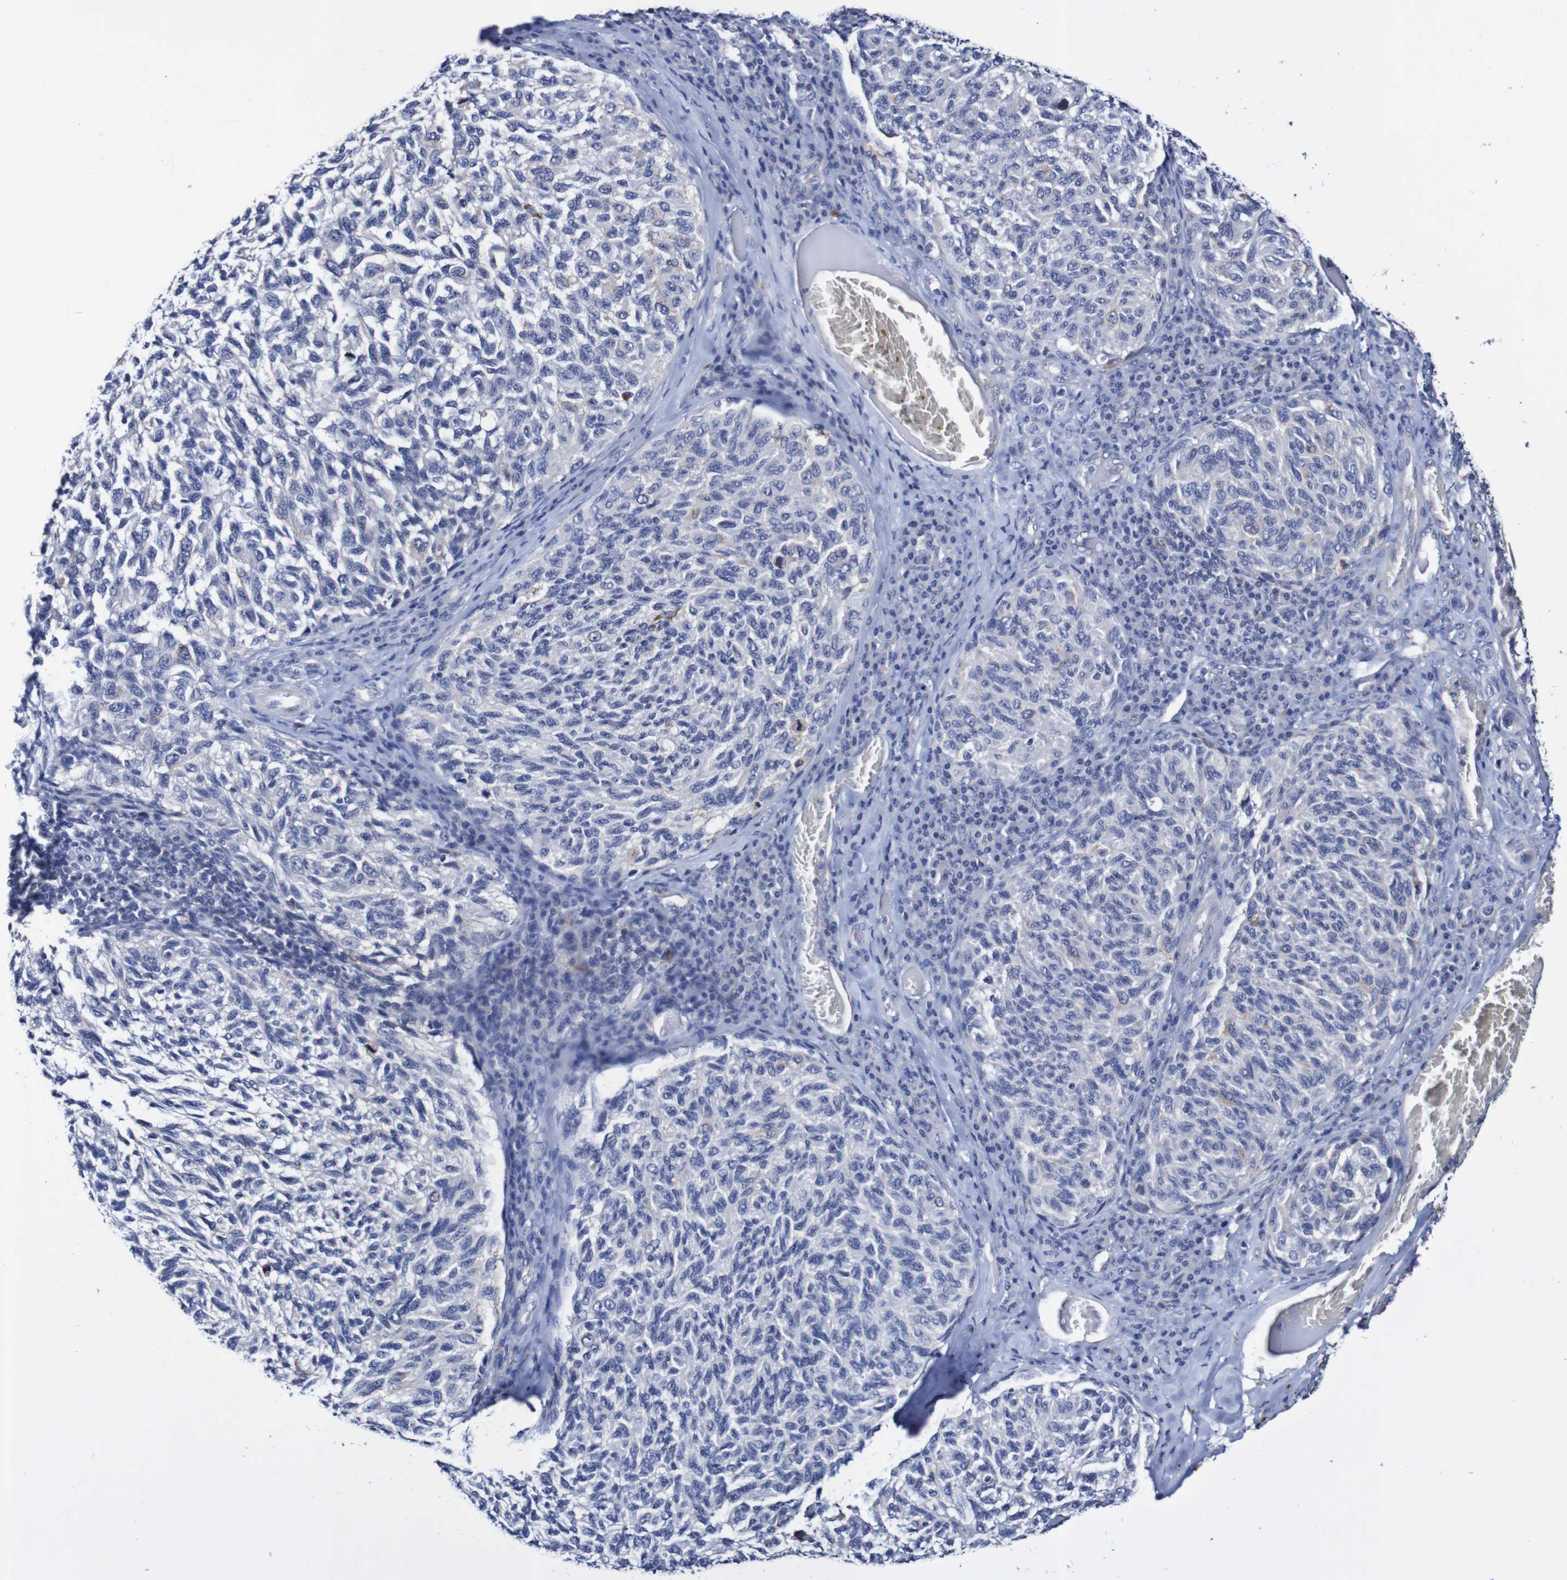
{"staining": {"intensity": "negative", "quantity": "none", "location": "none"}, "tissue": "melanoma", "cell_type": "Tumor cells", "image_type": "cancer", "snomed": [{"axis": "morphology", "description": "Malignant melanoma, NOS"}, {"axis": "topography", "description": "Skin"}], "caption": "Micrograph shows no protein staining in tumor cells of malignant melanoma tissue.", "gene": "ACVR1C", "patient": {"sex": "female", "age": 73}}